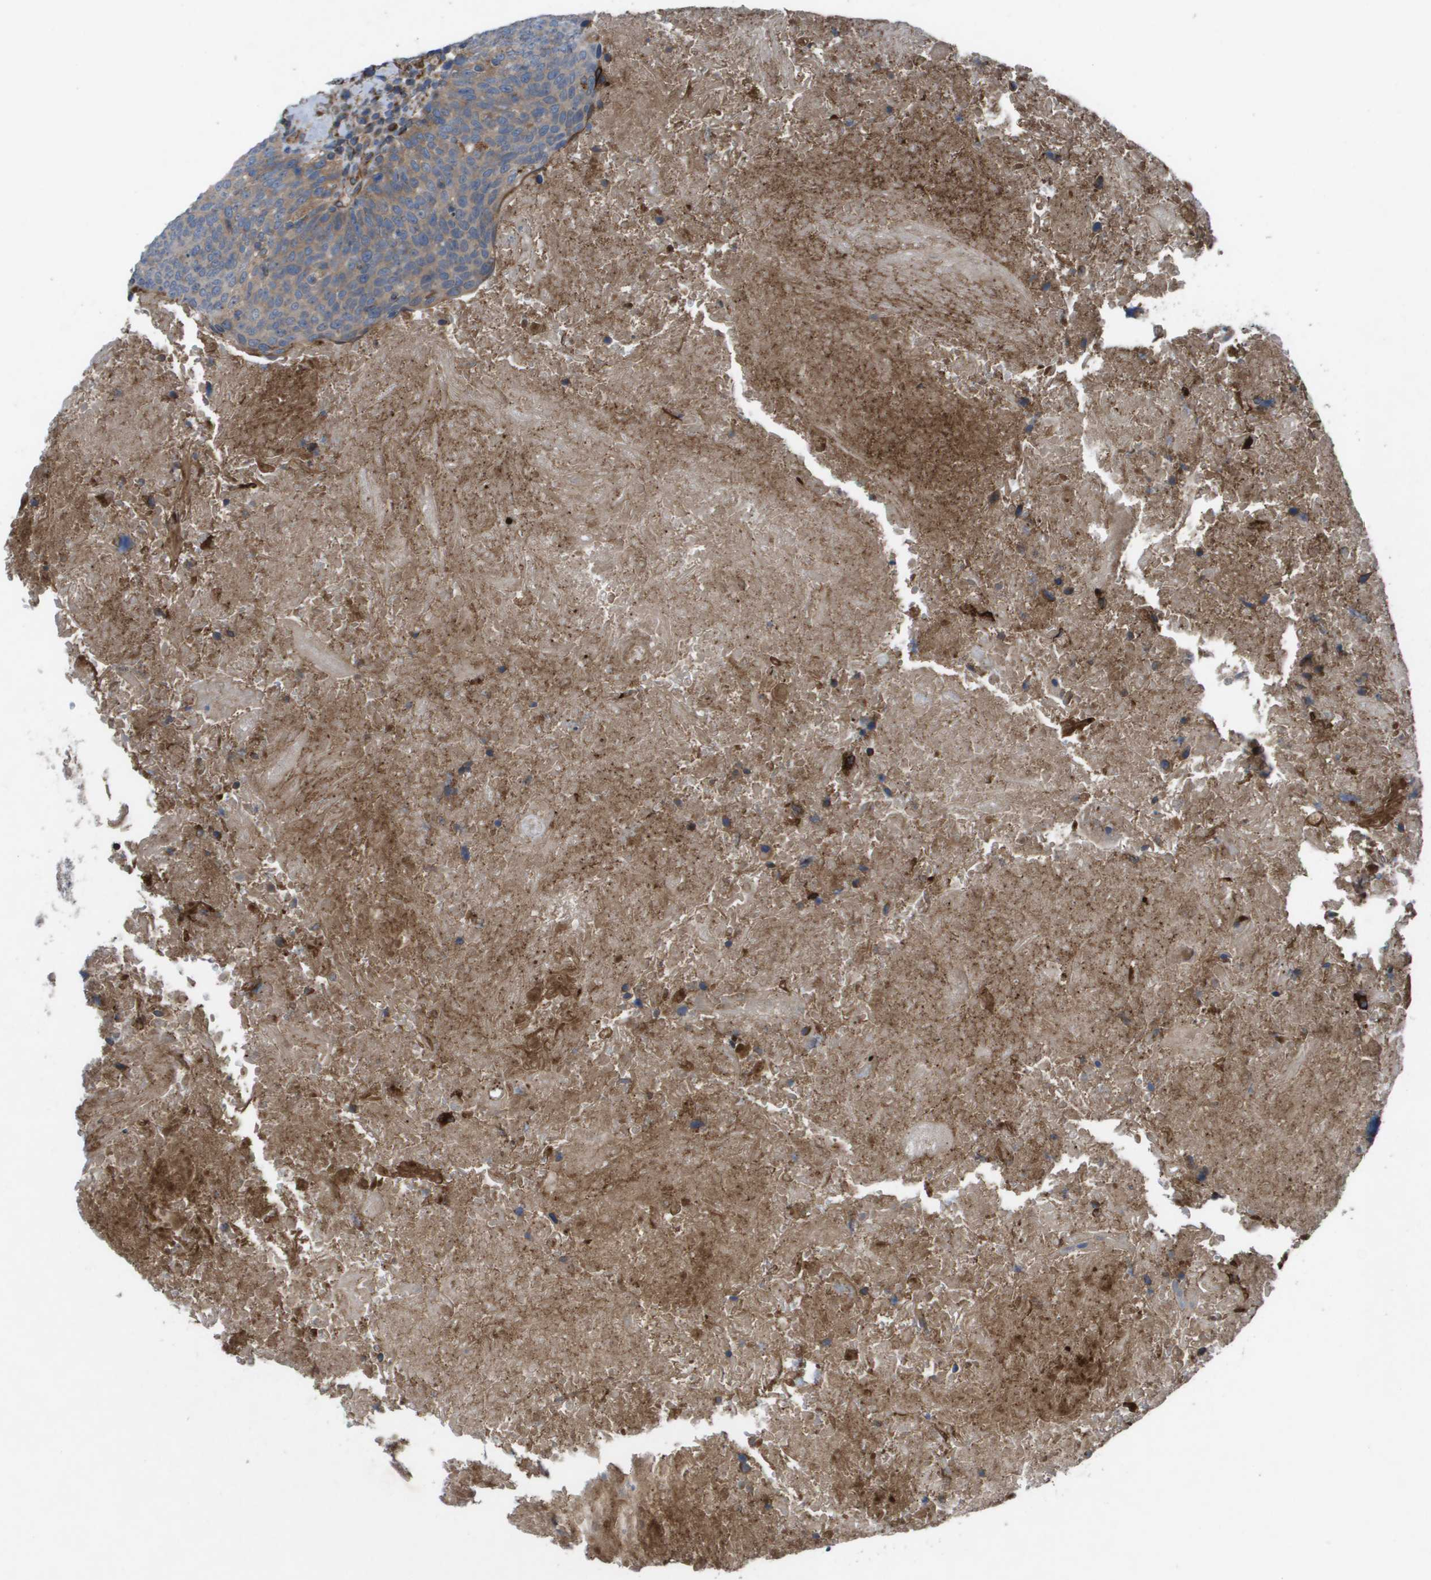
{"staining": {"intensity": "moderate", "quantity": "25%-75%", "location": "cytoplasmic/membranous"}, "tissue": "head and neck cancer", "cell_type": "Tumor cells", "image_type": "cancer", "snomed": [{"axis": "morphology", "description": "Squamous cell carcinoma, NOS"}, {"axis": "morphology", "description": "Squamous cell carcinoma, metastatic, NOS"}, {"axis": "topography", "description": "Lymph node"}, {"axis": "topography", "description": "Head-Neck"}], "caption": "Protein expression analysis of human head and neck squamous cell carcinoma reveals moderate cytoplasmic/membranous staining in about 25%-75% of tumor cells.", "gene": "SLC6A9", "patient": {"sex": "male", "age": 62}}